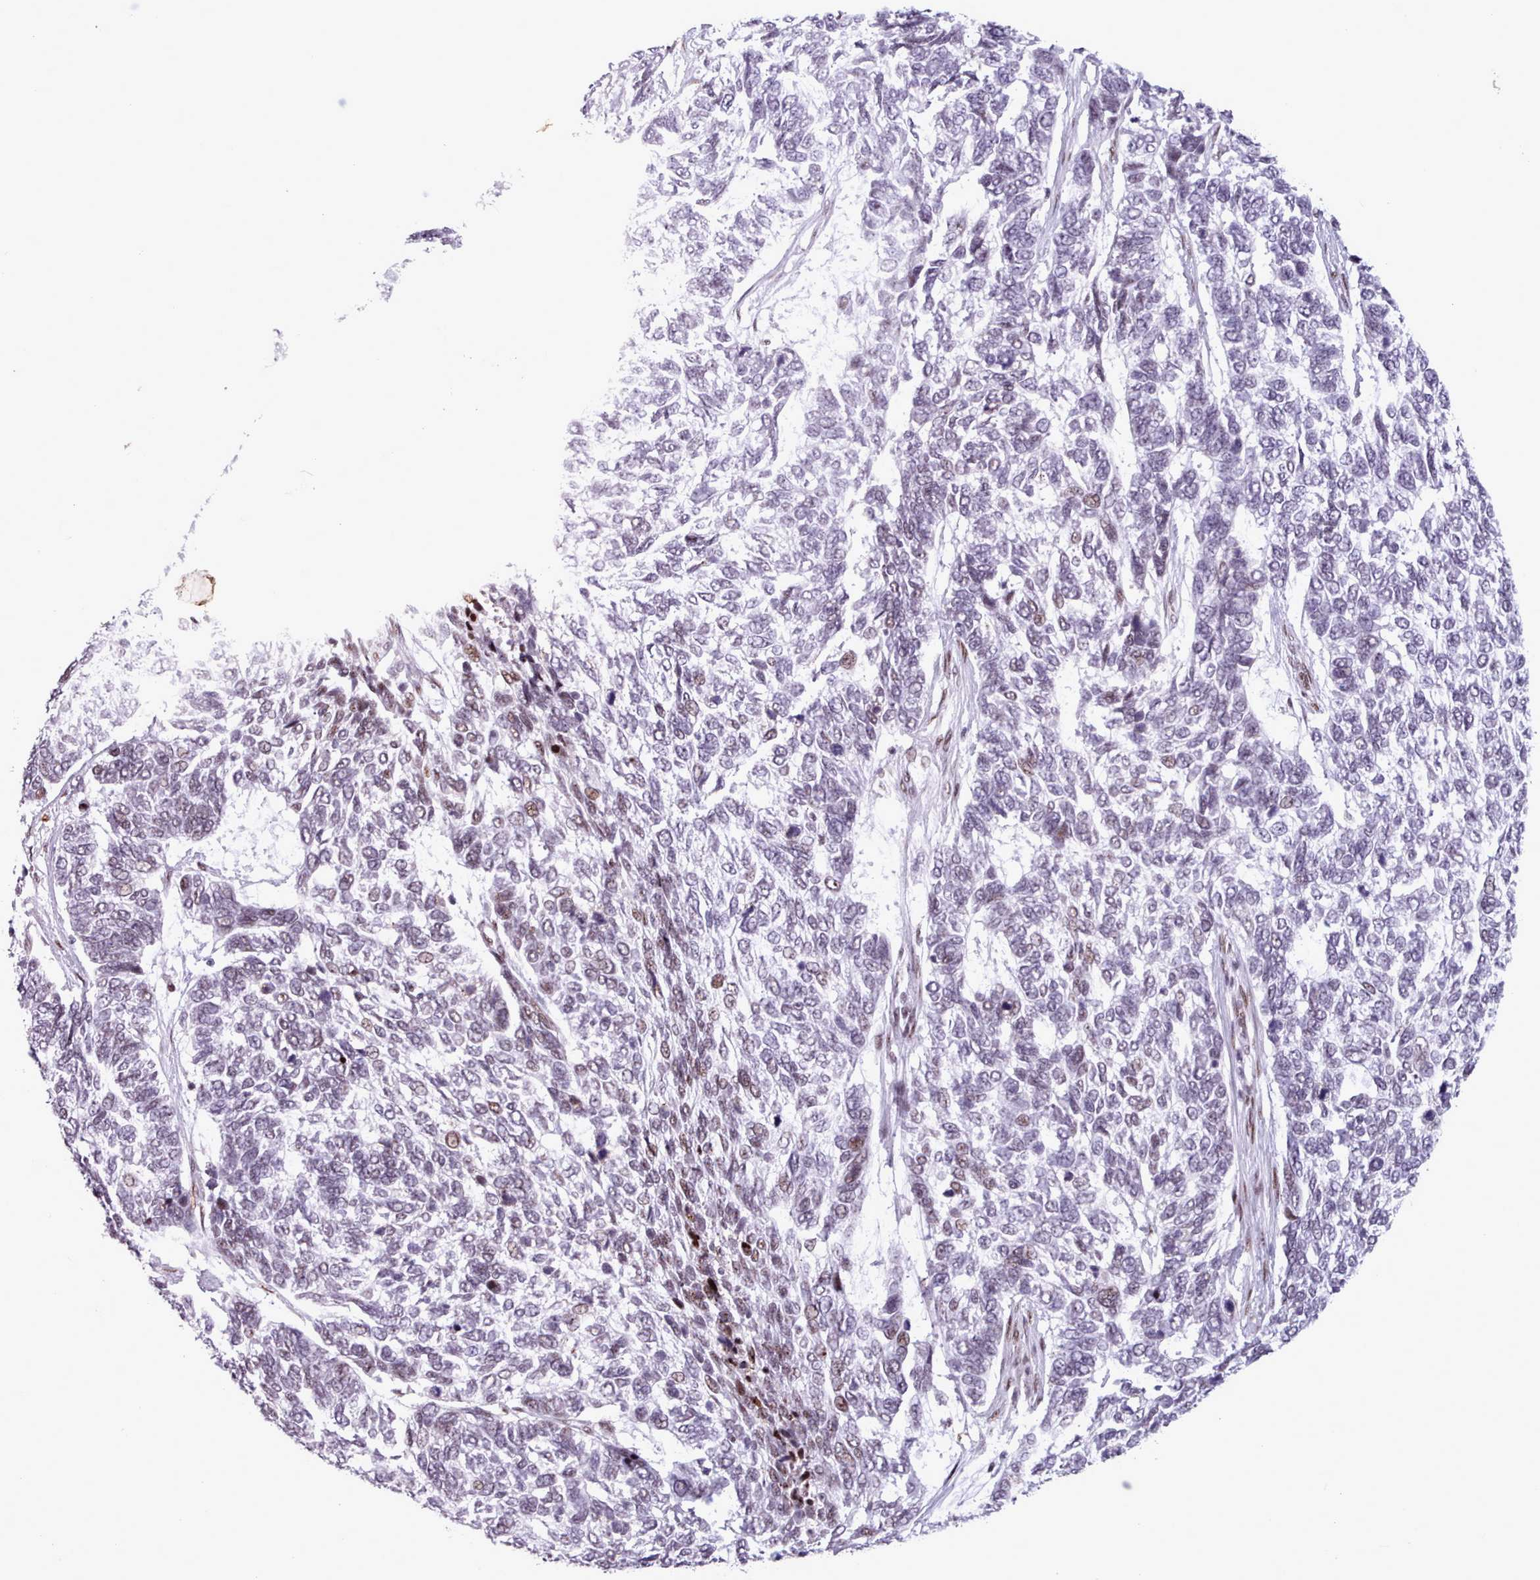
{"staining": {"intensity": "weak", "quantity": "25%-75%", "location": "nuclear"}, "tissue": "skin cancer", "cell_type": "Tumor cells", "image_type": "cancer", "snomed": [{"axis": "morphology", "description": "Basal cell carcinoma"}, {"axis": "topography", "description": "Skin"}], "caption": "Weak nuclear positivity is present in approximately 25%-75% of tumor cells in skin cancer. The protein is shown in brown color, while the nuclei are stained blue.", "gene": "SRSF4", "patient": {"sex": "female", "age": 65}}